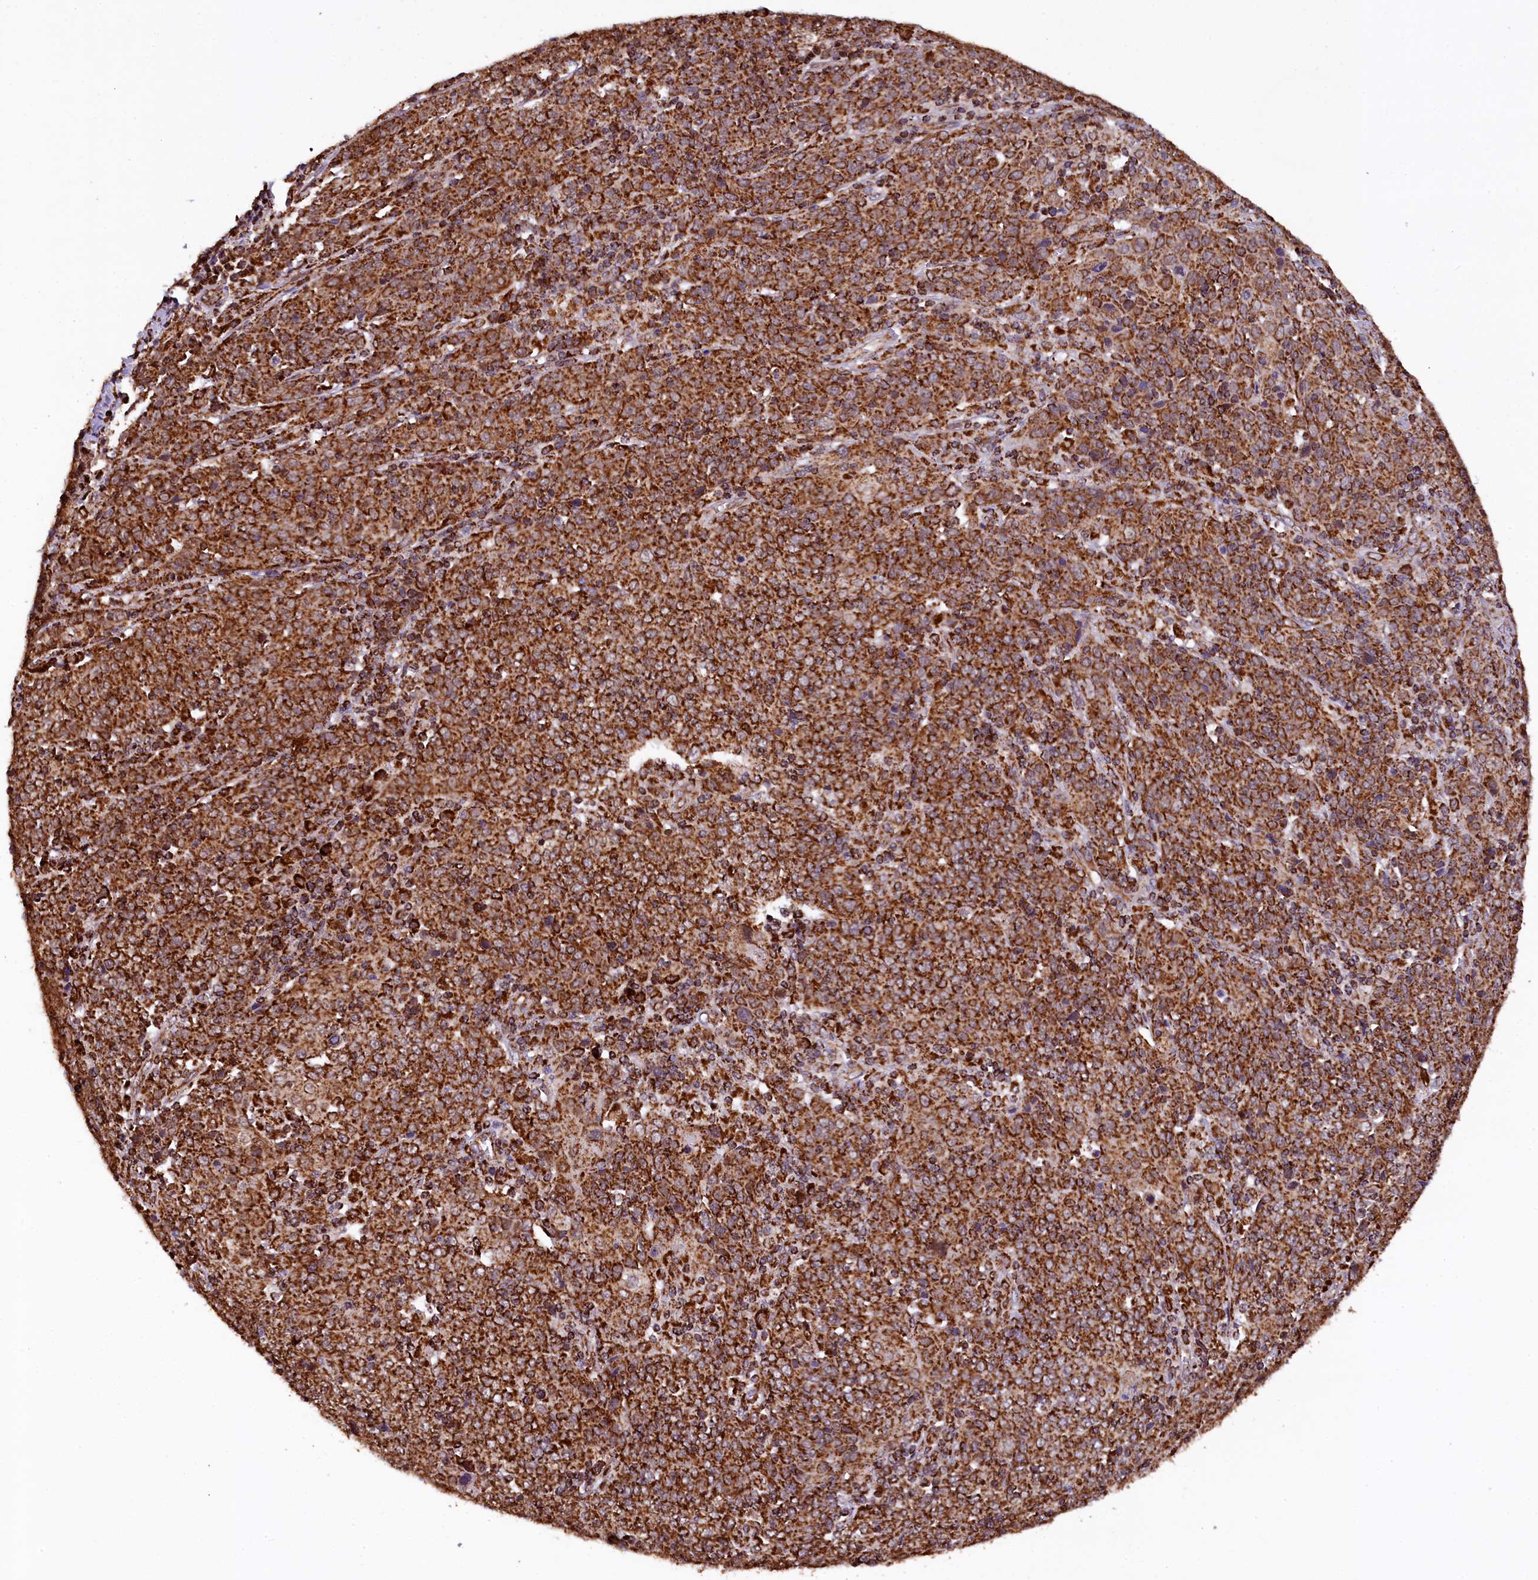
{"staining": {"intensity": "moderate", "quantity": ">75%", "location": "cytoplasmic/membranous"}, "tissue": "cervical cancer", "cell_type": "Tumor cells", "image_type": "cancer", "snomed": [{"axis": "morphology", "description": "Squamous cell carcinoma, NOS"}, {"axis": "topography", "description": "Cervix"}], "caption": "This histopathology image shows immunohistochemistry (IHC) staining of human cervical squamous cell carcinoma, with medium moderate cytoplasmic/membranous expression in approximately >75% of tumor cells.", "gene": "KLC2", "patient": {"sex": "female", "age": 67}}